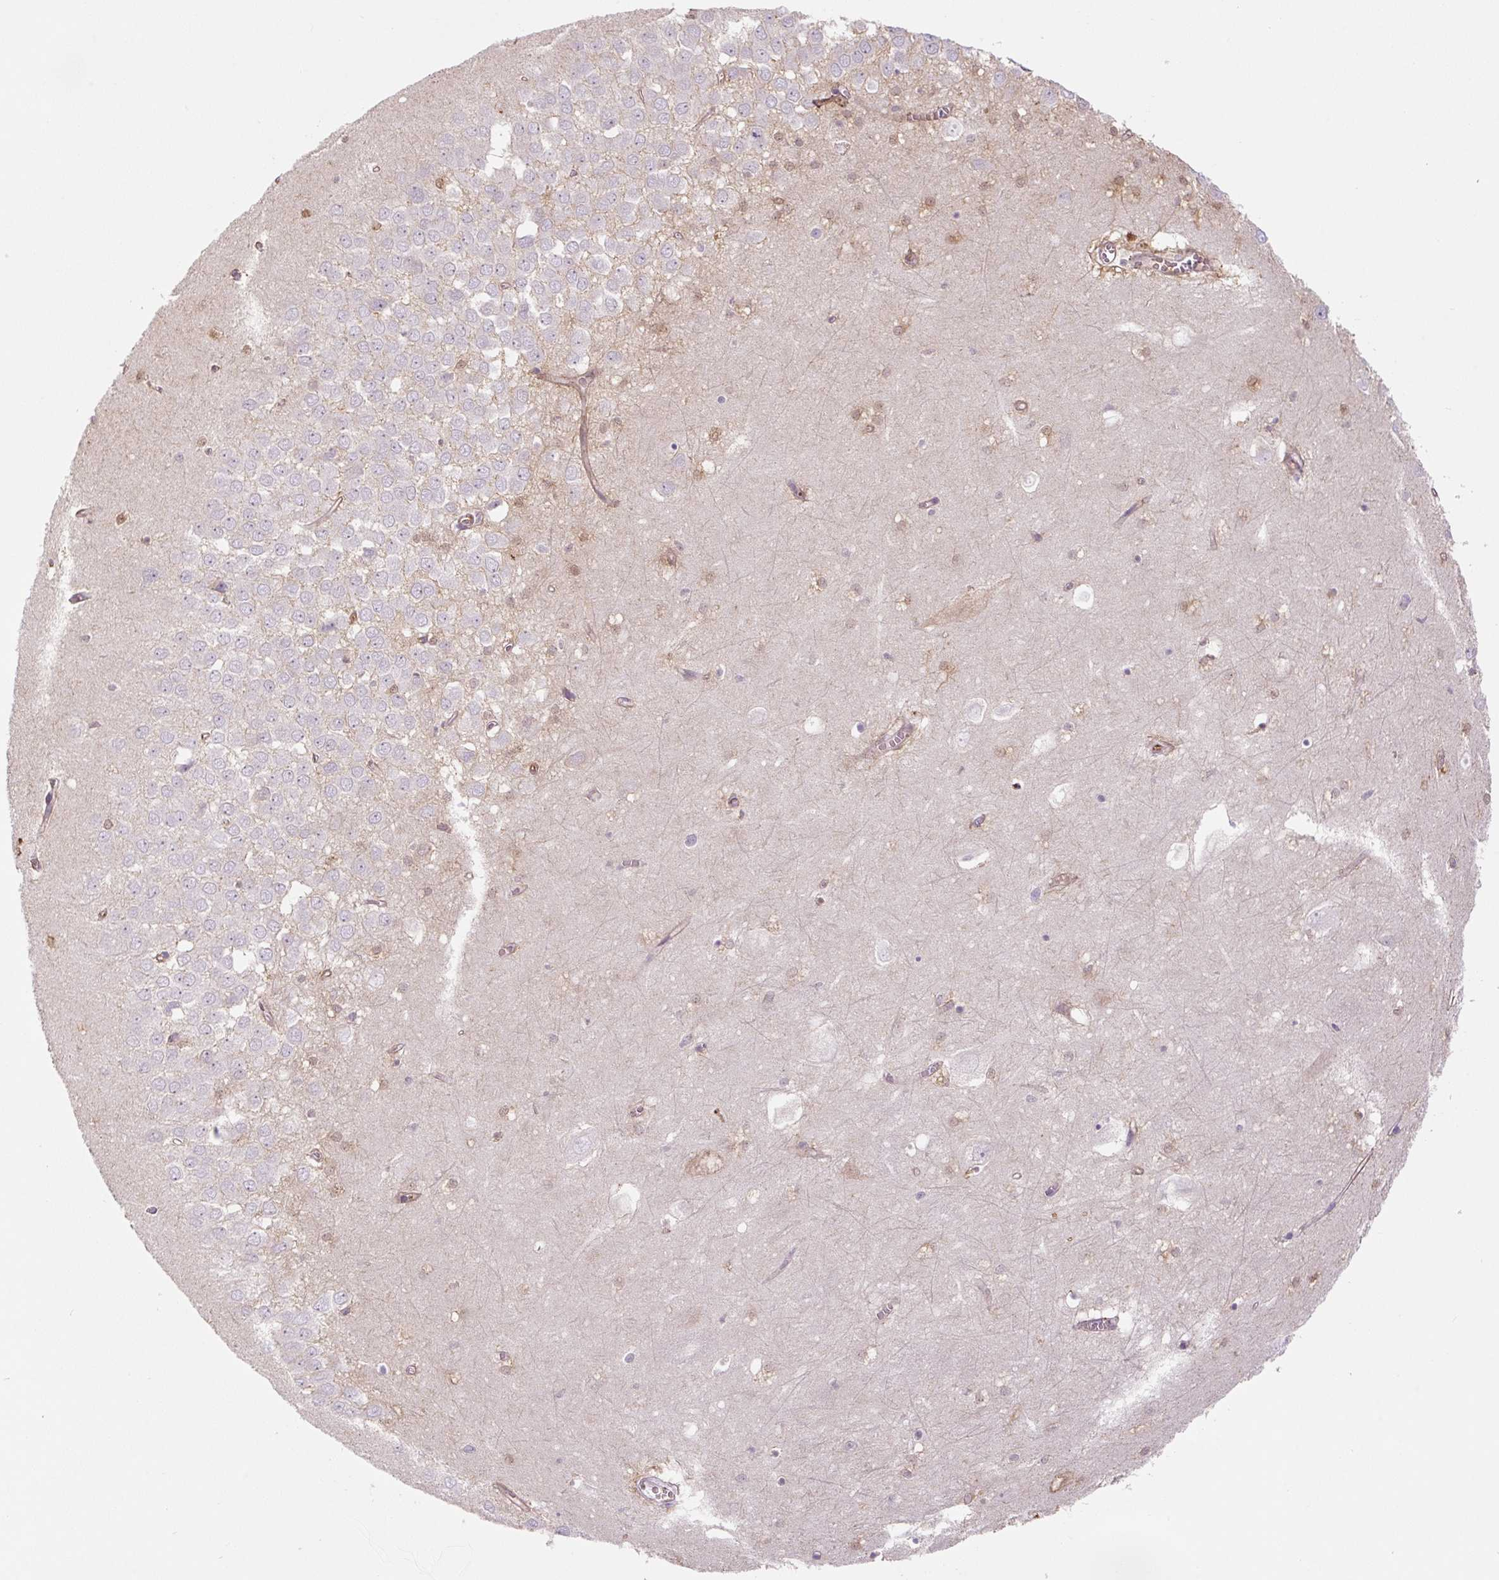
{"staining": {"intensity": "moderate", "quantity": "<25%", "location": "cytoplasmic/membranous,nuclear"}, "tissue": "hippocampus", "cell_type": "Glial cells", "image_type": "normal", "snomed": [{"axis": "morphology", "description": "Normal tissue, NOS"}, {"axis": "topography", "description": "Hippocampus"}], "caption": "Human hippocampus stained with a brown dye displays moderate cytoplasmic/membranous,nuclear positive positivity in approximately <25% of glial cells.", "gene": "SPSB2", "patient": {"sex": "female", "age": 64}}